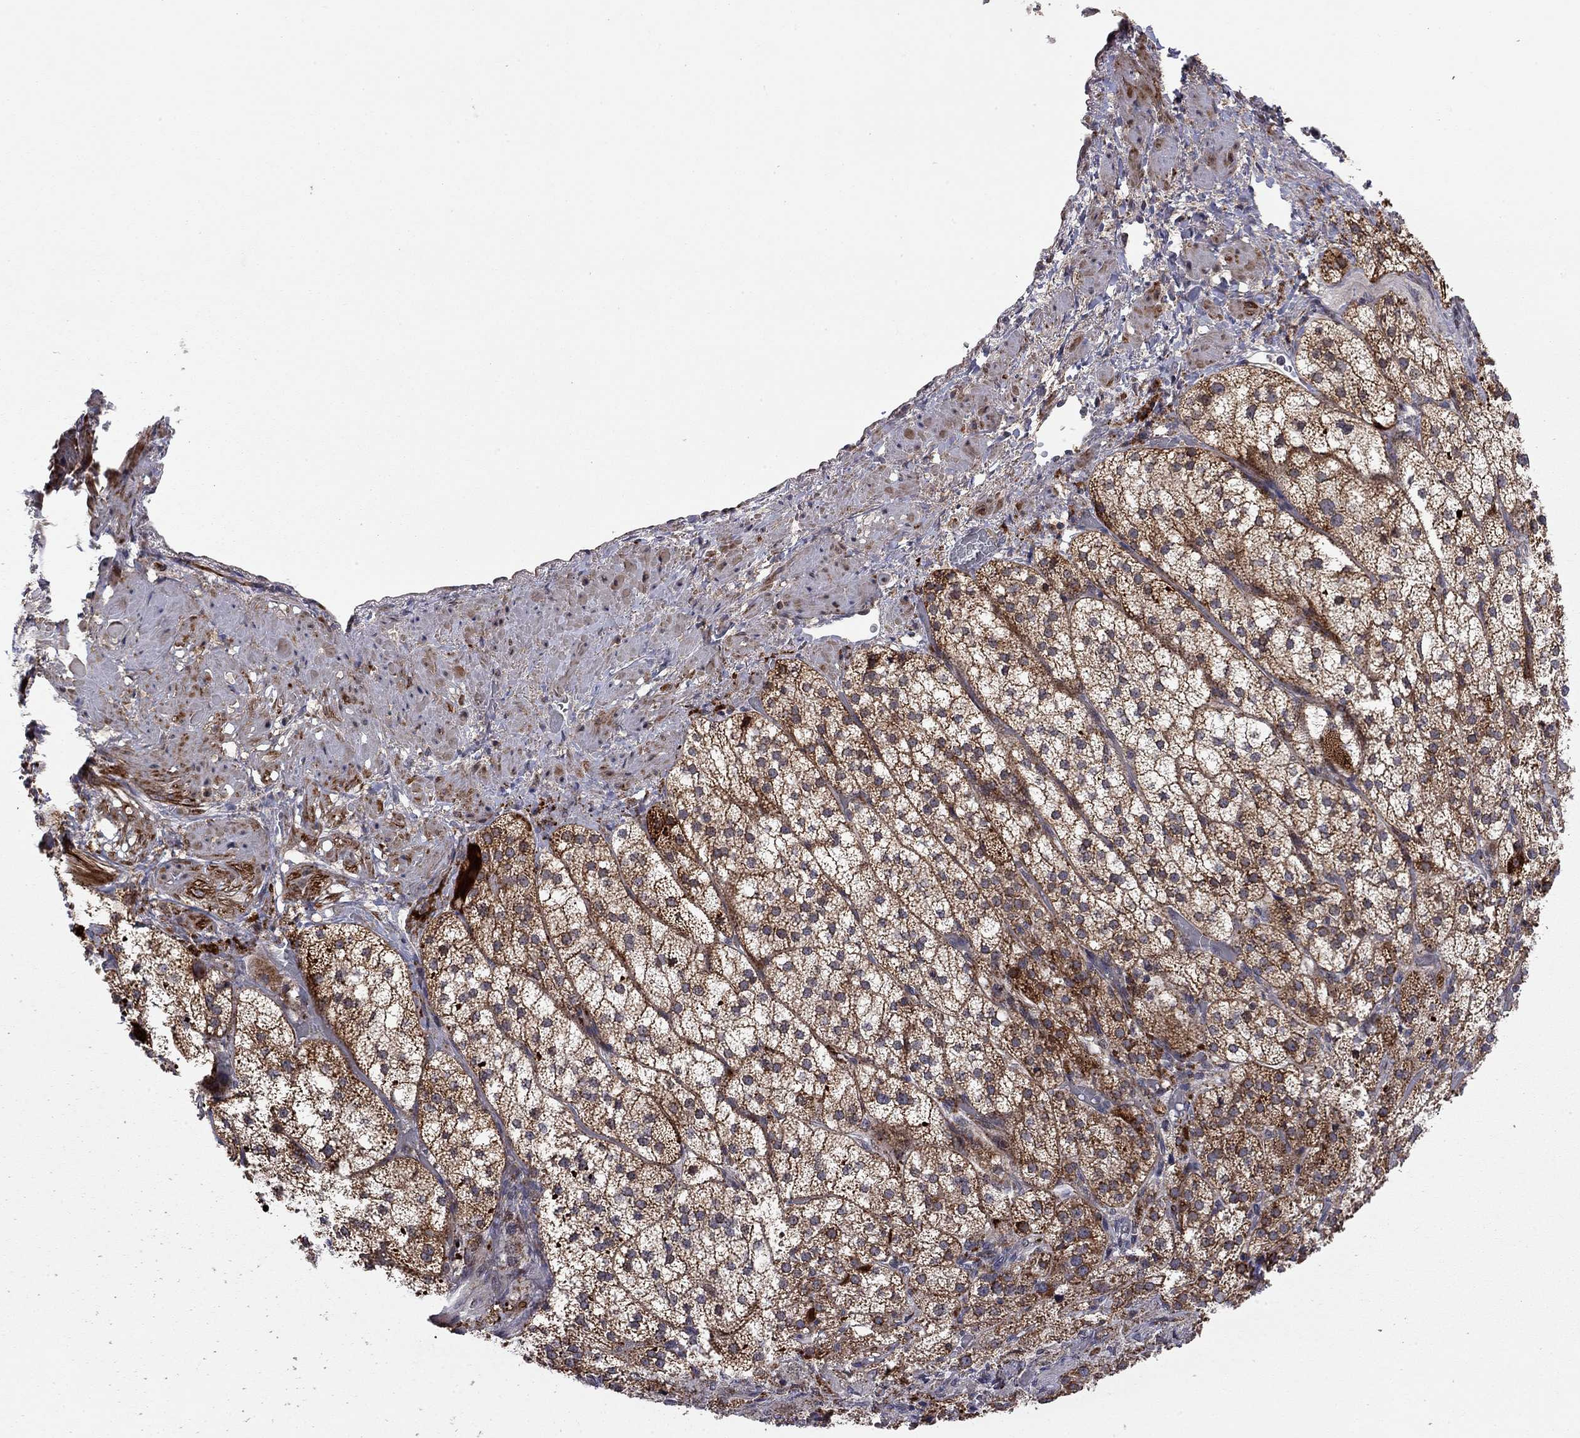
{"staining": {"intensity": "strong", "quantity": ">75%", "location": "cytoplasmic/membranous"}, "tissue": "adrenal gland", "cell_type": "Glandular cells", "image_type": "normal", "snomed": [{"axis": "morphology", "description": "Normal tissue, NOS"}, {"axis": "topography", "description": "Adrenal gland"}], "caption": "Benign adrenal gland shows strong cytoplasmic/membranous expression in approximately >75% of glandular cells (DAB IHC with brightfield microscopy, high magnification)..", "gene": "IDS", "patient": {"sex": "female", "age": 60}}